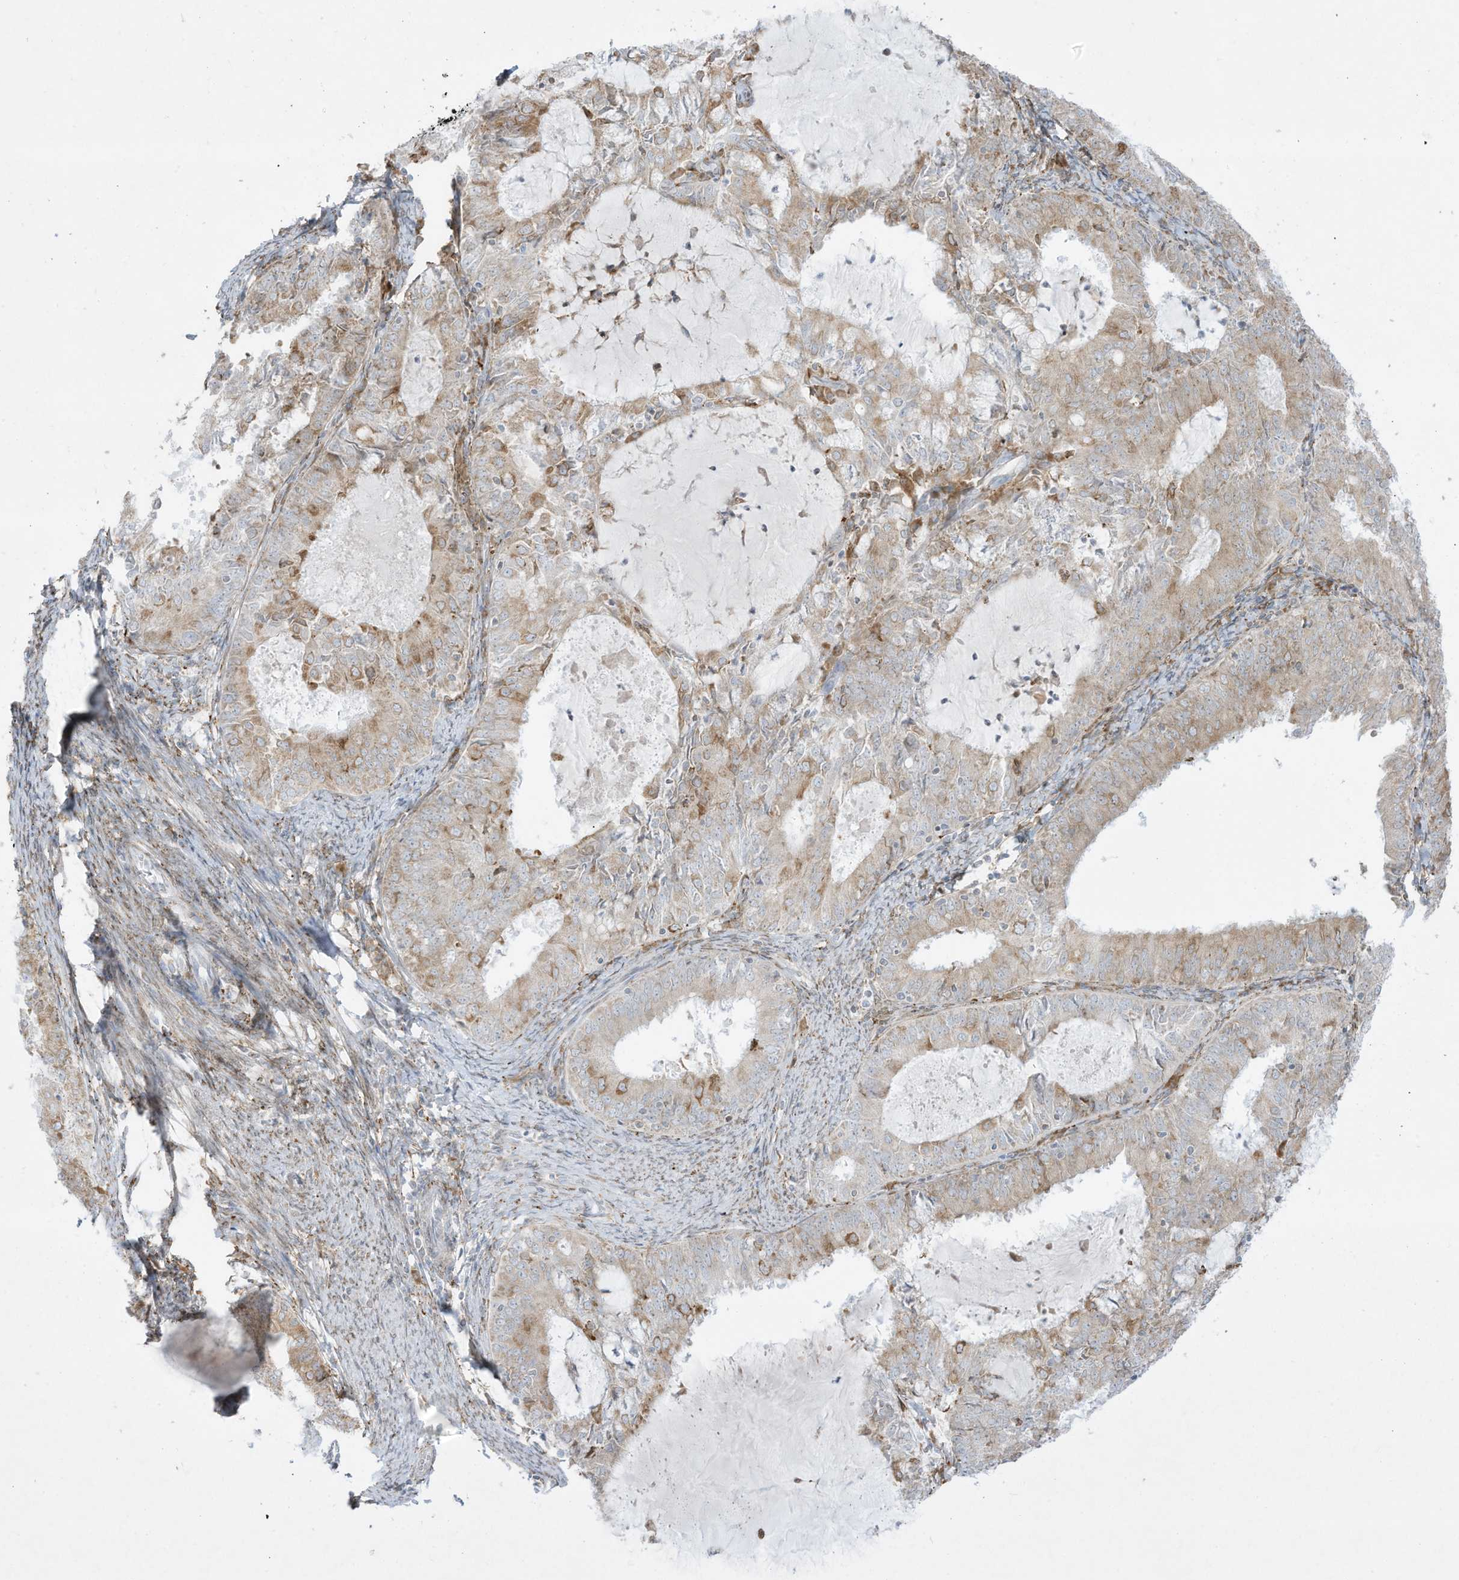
{"staining": {"intensity": "weak", "quantity": "<25%", "location": "cytoplasmic/membranous"}, "tissue": "endometrial cancer", "cell_type": "Tumor cells", "image_type": "cancer", "snomed": [{"axis": "morphology", "description": "Adenocarcinoma, NOS"}, {"axis": "topography", "description": "Endometrium"}], "caption": "Endometrial cancer (adenocarcinoma) was stained to show a protein in brown. There is no significant positivity in tumor cells. Brightfield microscopy of IHC stained with DAB (brown) and hematoxylin (blue), captured at high magnification.", "gene": "PTK6", "patient": {"sex": "female", "age": 57}}